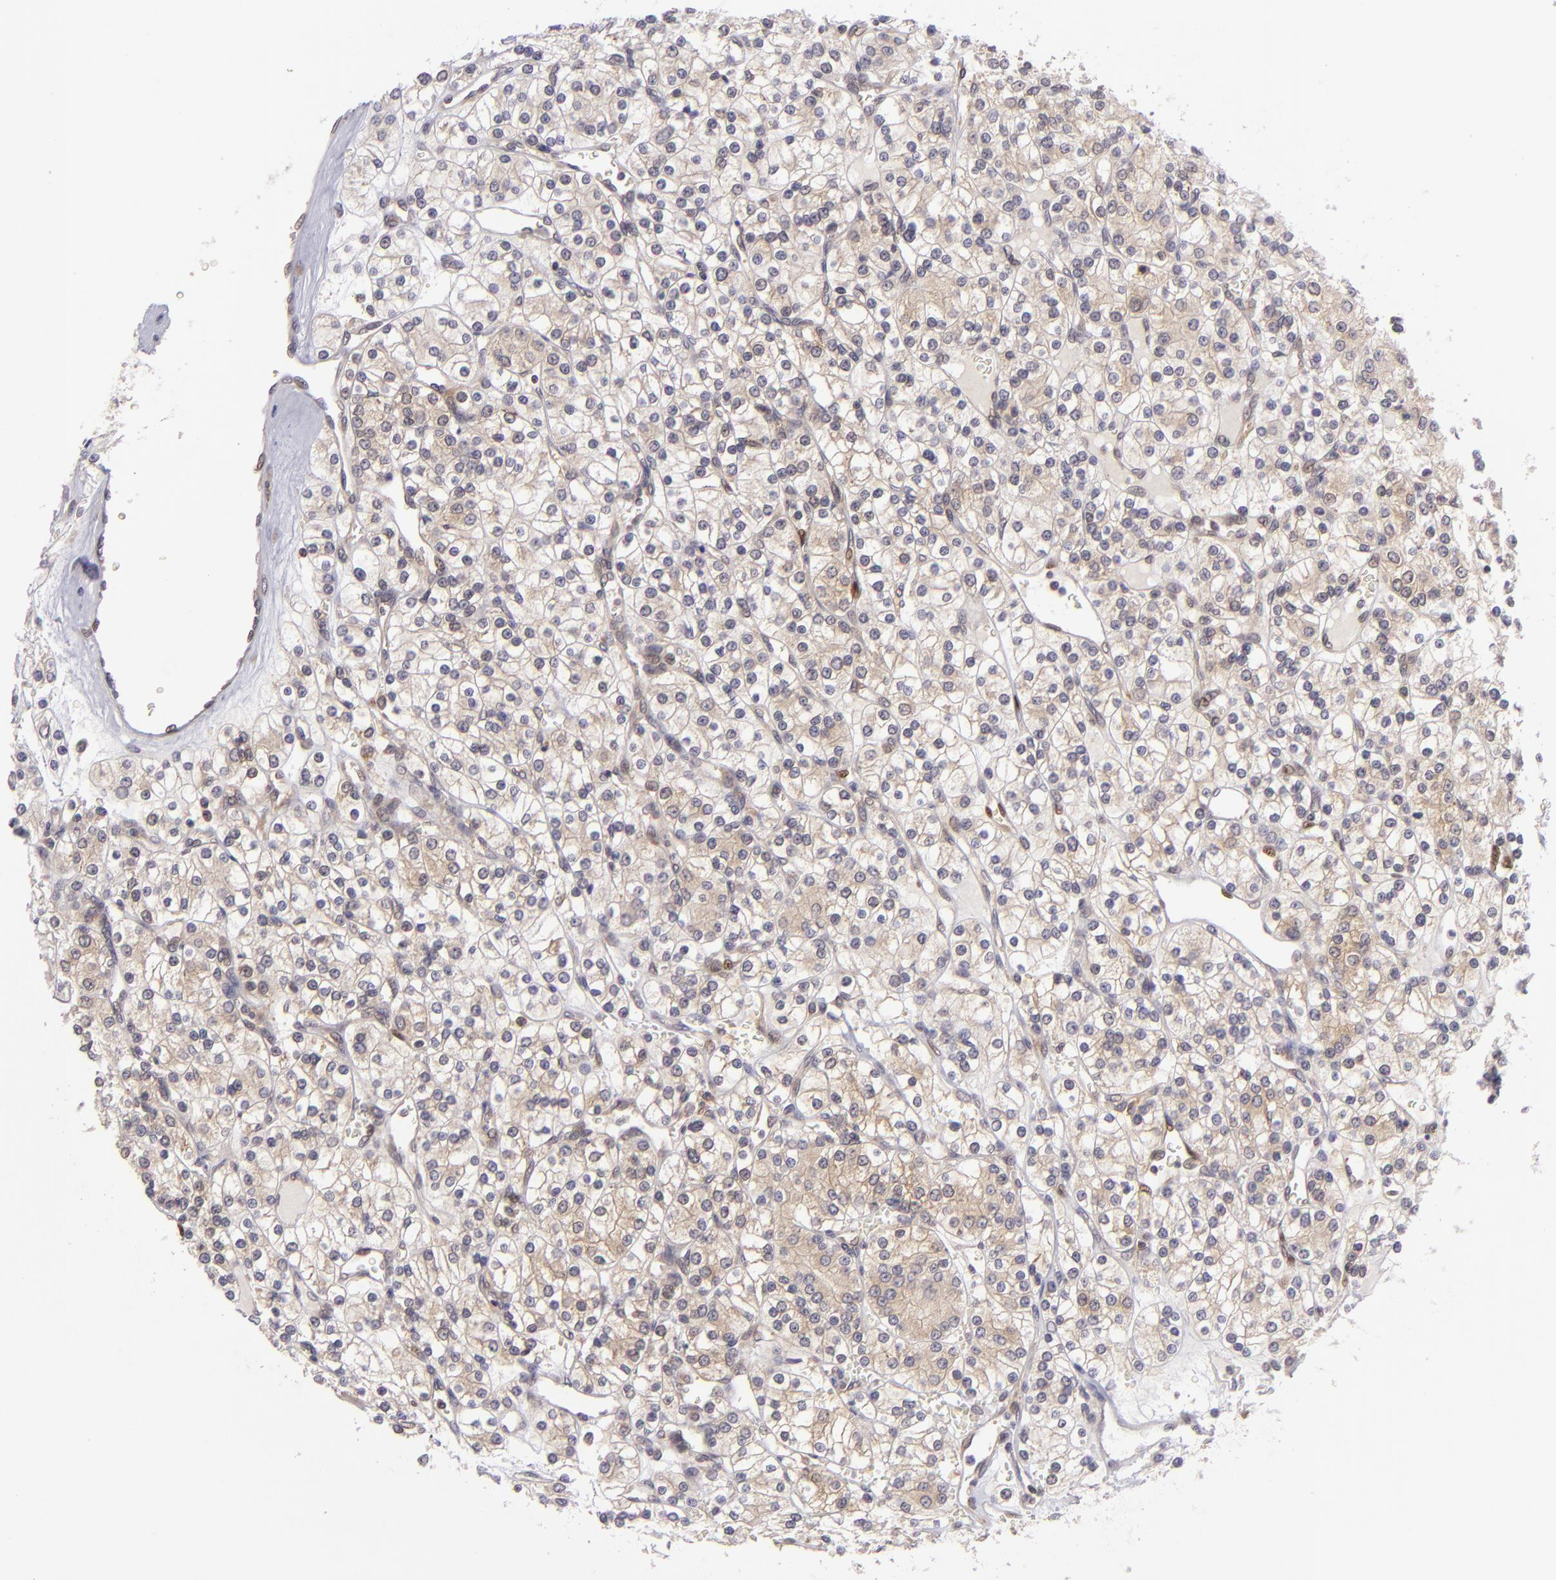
{"staining": {"intensity": "negative", "quantity": "none", "location": "none"}, "tissue": "renal cancer", "cell_type": "Tumor cells", "image_type": "cancer", "snomed": [{"axis": "morphology", "description": "Adenocarcinoma, NOS"}, {"axis": "topography", "description": "Kidney"}], "caption": "Micrograph shows no significant protein staining in tumor cells of renal cancer (adenocarcinoma).", "gene": "PTPN13", "patient": {"sex": "female", "age": 62}}